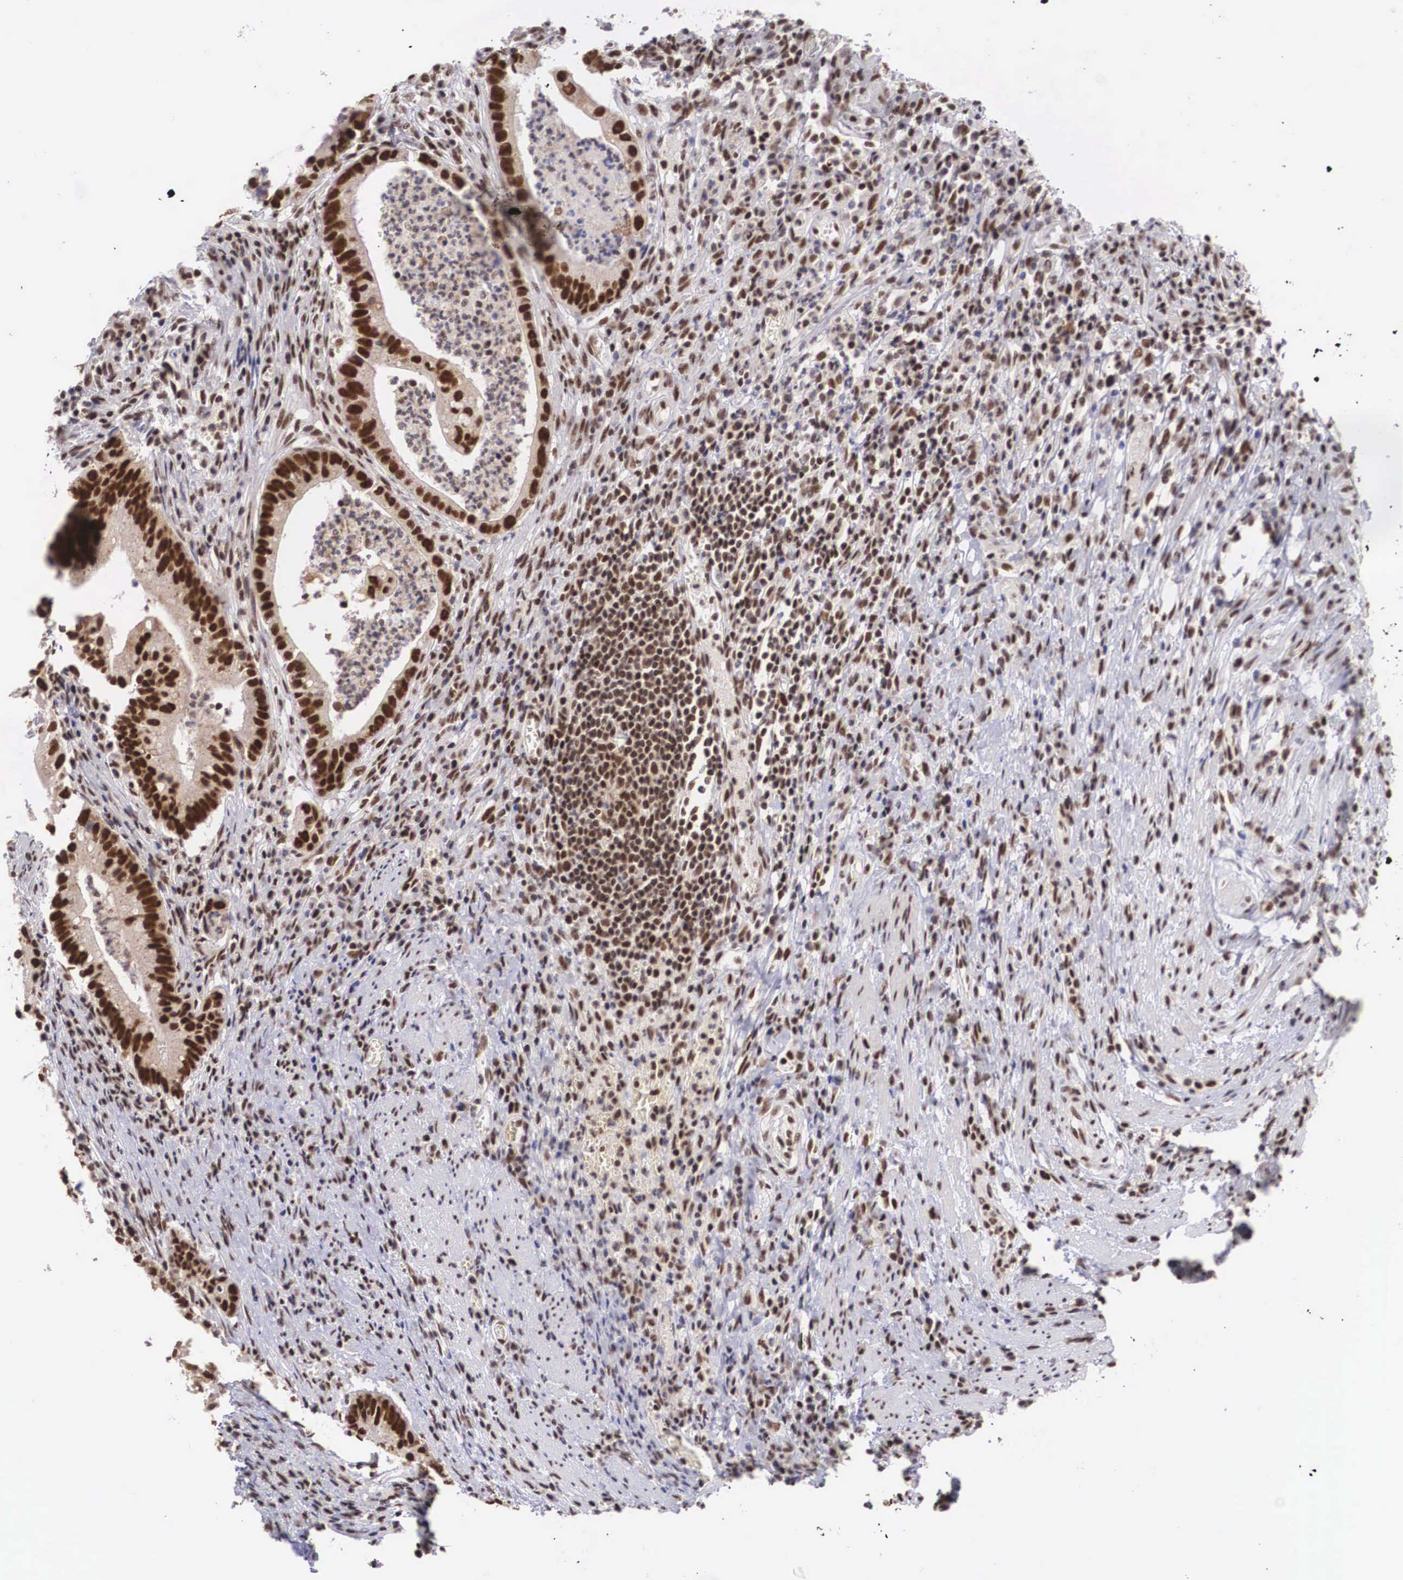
{"staining": {"intensity": "strong", "quantity": ">75%", "location": "nuclear"}, "tissue": "colorectal cancer", "cell_type": "Tumor cells", "image_type": "cancer", "snomed": [{"axis": "morphology", "description": "Adenocarcinoma, NOS"}, {"axis": "topography", "description": "Rectum"}], "caption": "A photomicrograph of colorectal cancer stained for a protein displays strong nuclear brown staining in tumor cells. (DAB IHC, brown staining for protein, blue staining for nuclei).", "gene": "HTATSF1", "patient": {"sex": "female", "age": 81}}